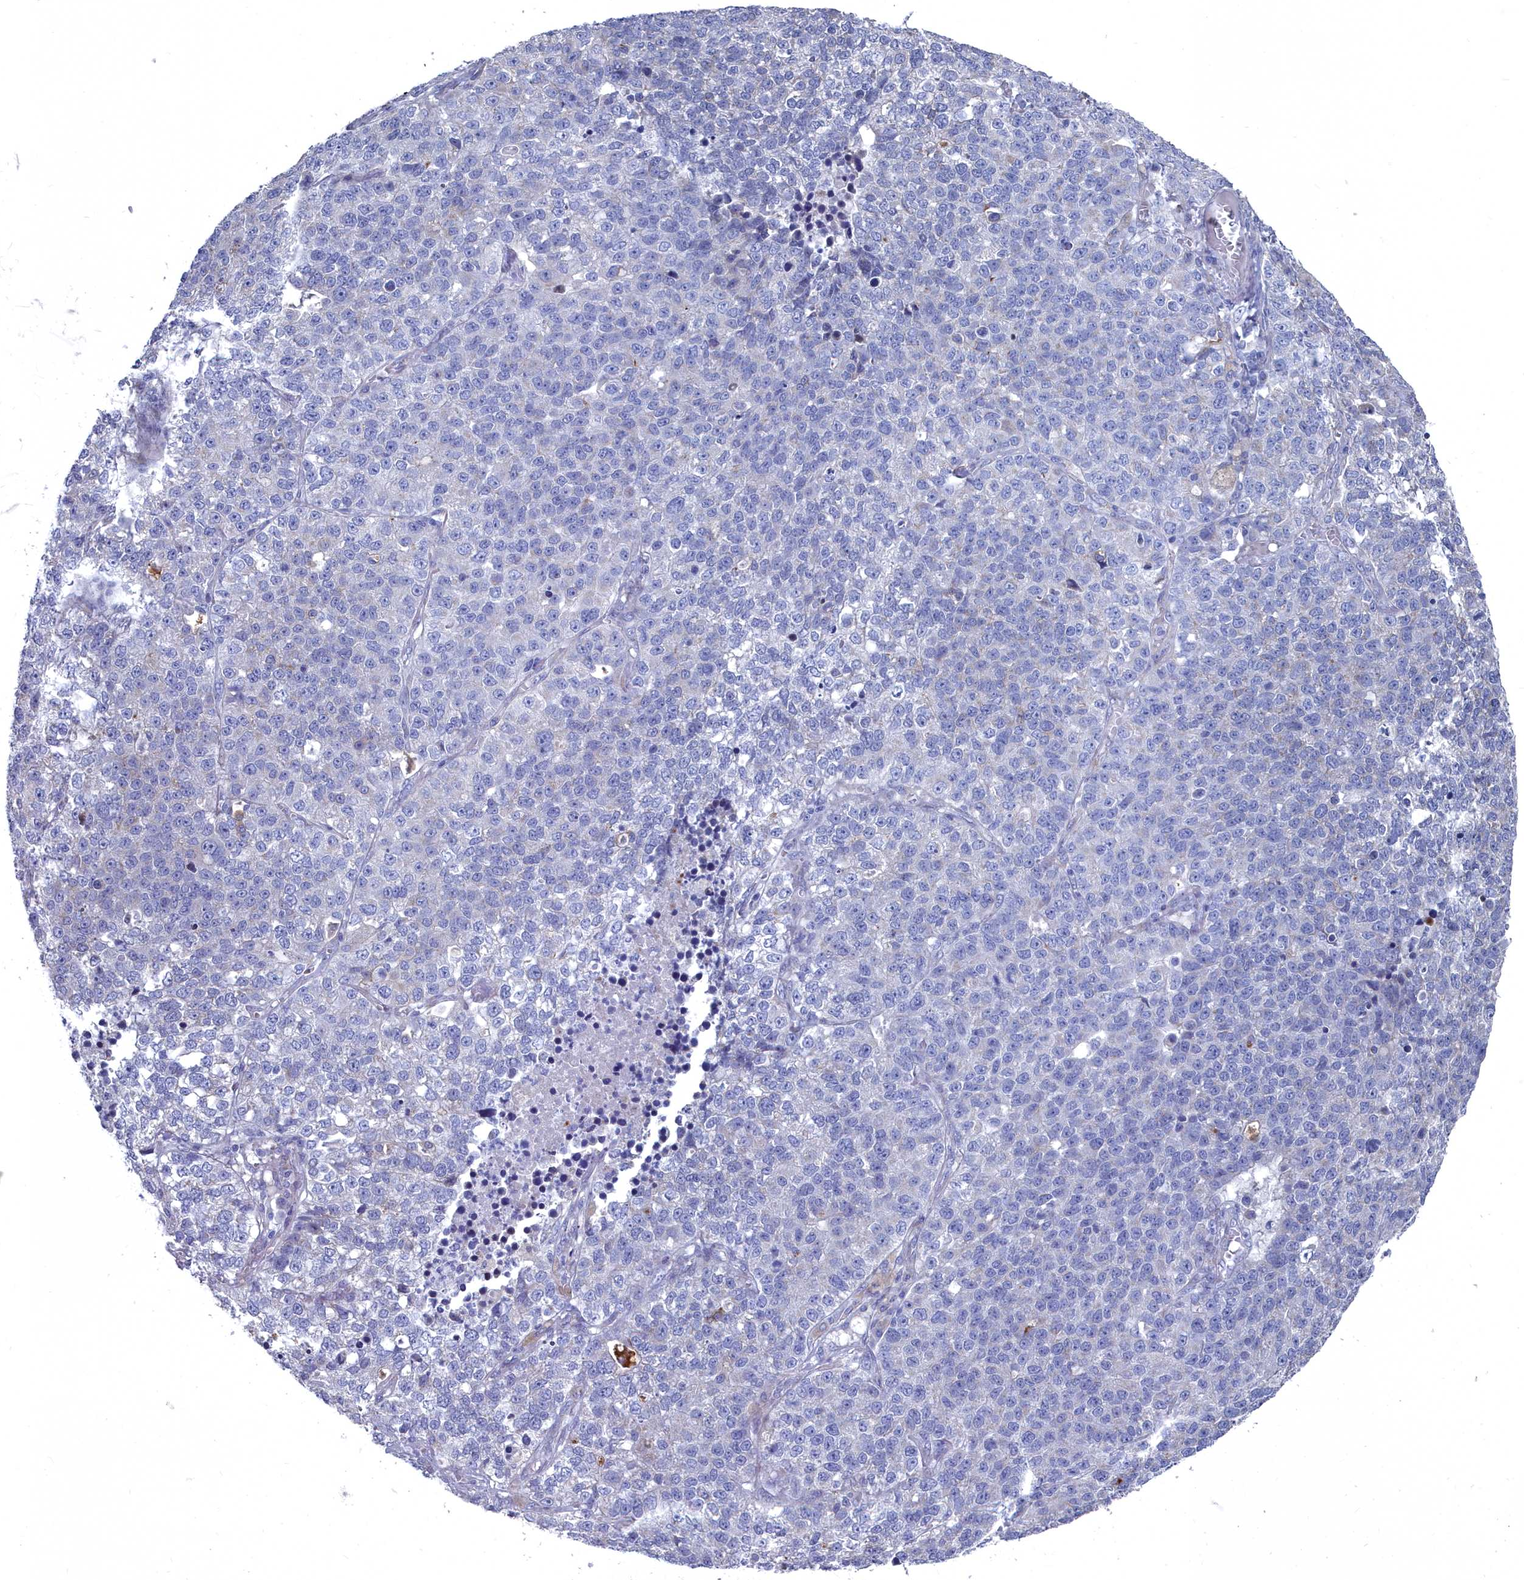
{"staining": {"intensity": "negative", "quantity": "none", "location": "none"}, "tissue": "lung cancer", "cell_type": "Tumor cells", "image_type": "cancer", "snomed": [{"axis": "morphology", "description": "Adenocarcinoma, NOS"}, {"axis": "topography", "description": "Lung"}], "caption": "This is an immunohistochemistry histopathology image of human adenocarcinoma (lung). There is no positivity in tumor cells.", "gene": "SHISAL2A", "patient": {"sex": "male", "age": 49}}